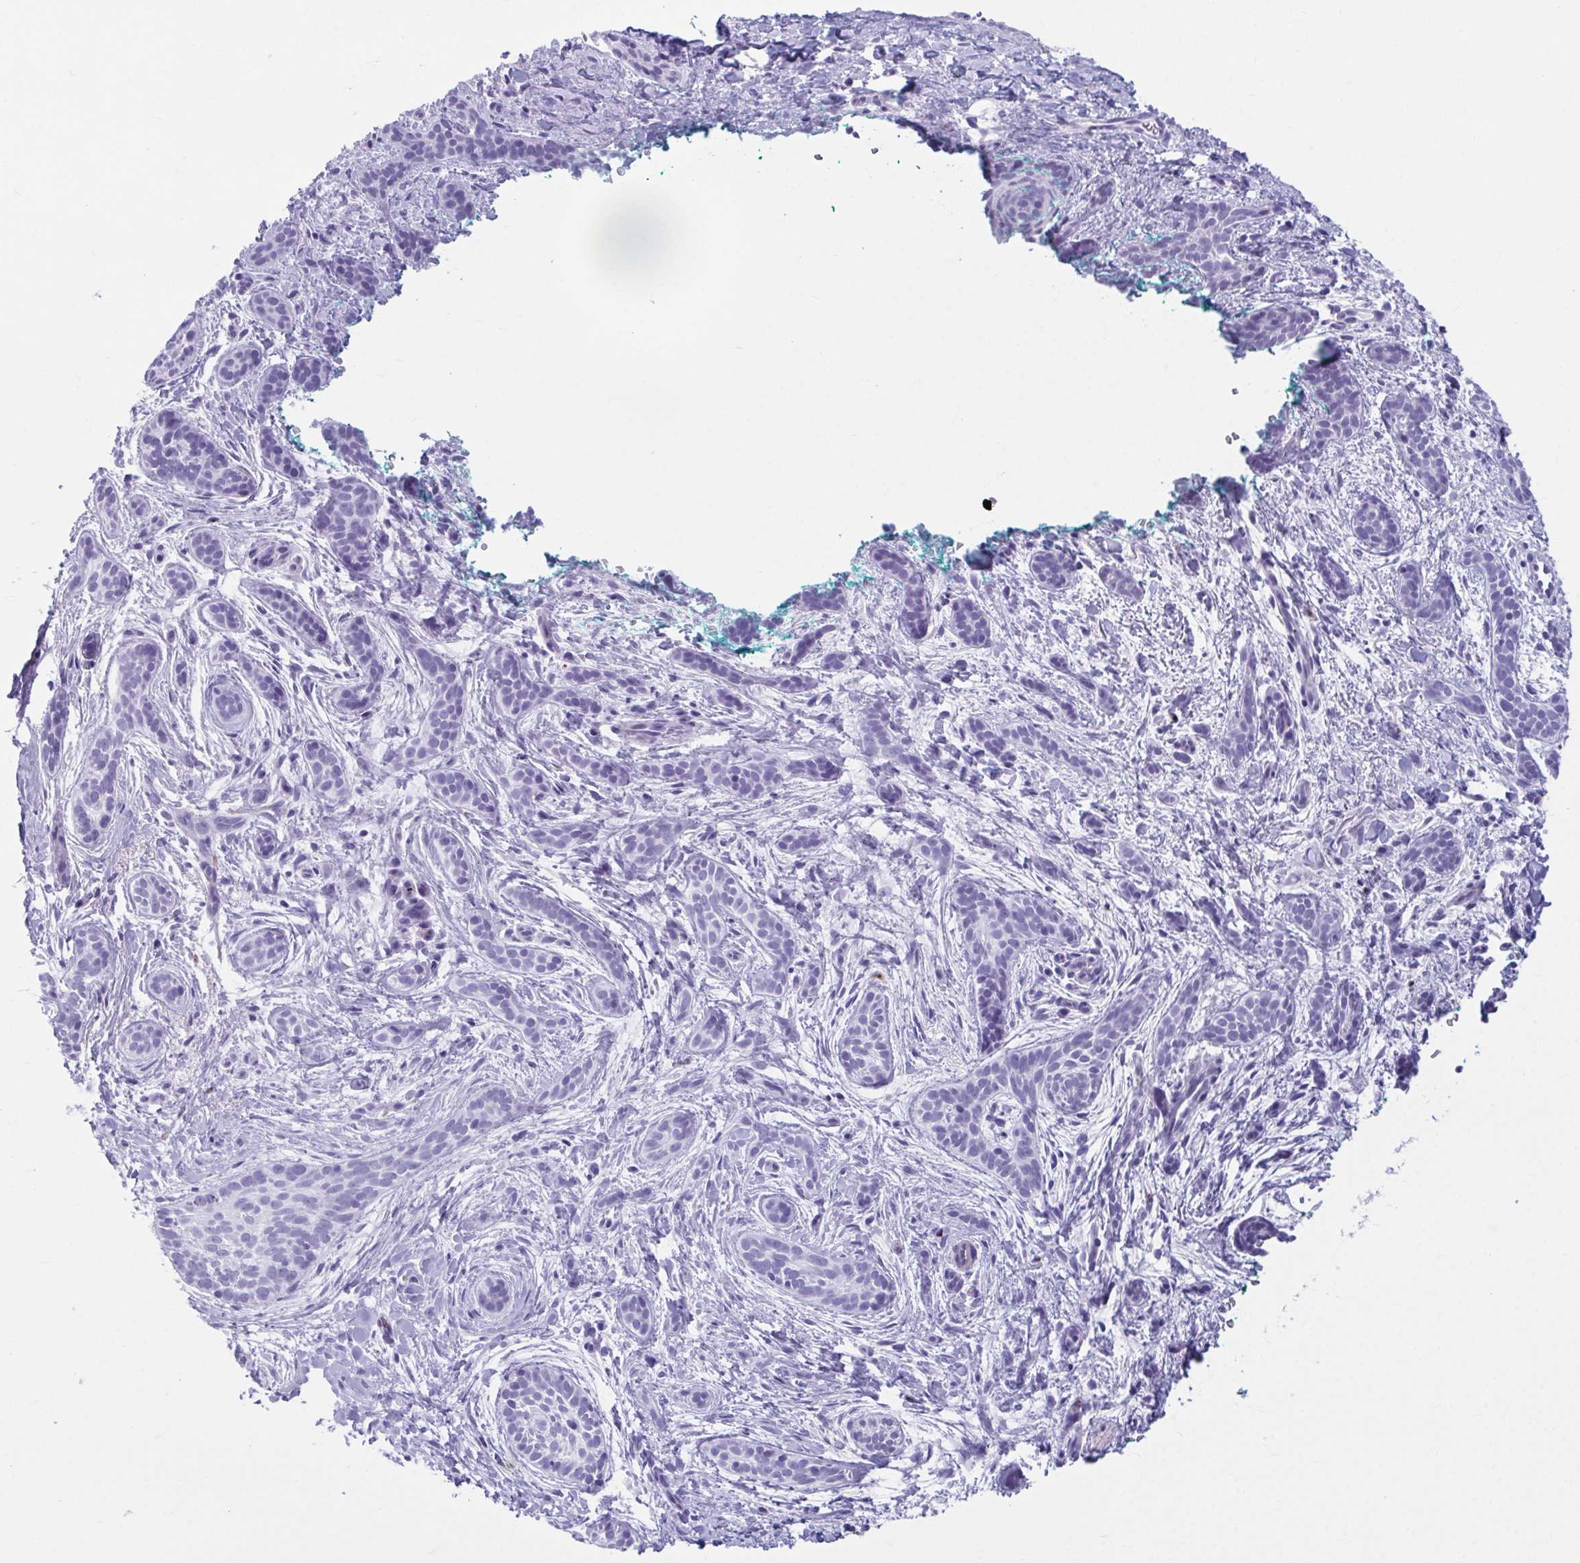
{"staining": {"intensity": "negative", "quantity": "none", "location": "none"}, "tissue": "skin cancer", "cell_type": "Tumor cells", "image_type": "cancer", "snomed": [{"axis": "morphology", "description": "Basal cell carcinoma"}, {"axis": "topography", "description": "Skin"}], "caption": "This is an immunohistochemistry micrograph of basal cell carcinoma (skin). There is no expression in tumor cells.", "gene": "TCEAL3", "patient": {"sex": "male", "age": 63}}